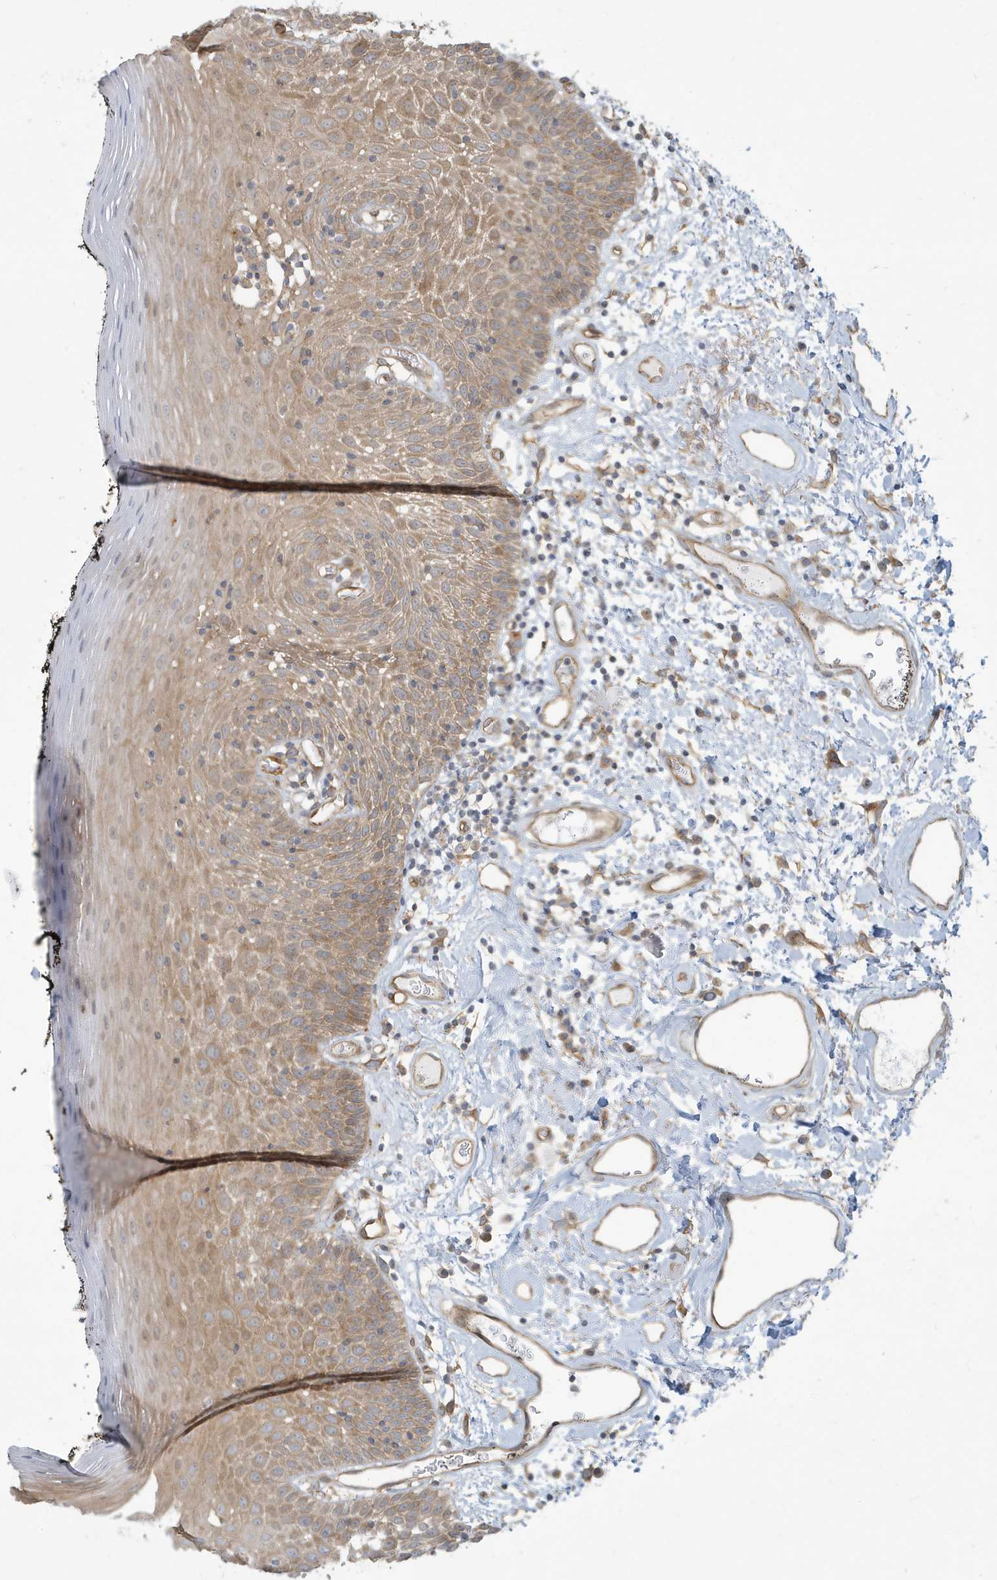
{"staining": {"intensity": "moderate", "quantity": ">75%", "location": "cytoplasmic/membranous"}, "tissue": "oral mucosa", "cell_type": "Squamous epithelial cells", "image_type": "normal", "snomed": [{"axis": "morphology", "description": "Normal tissue, NOS"}, {"axis": "topography", "description": "Oral tissue"}], "caption": "Immunohistochemical staining of normal oral mucosa shows >75% levels of moderate cytoplasmic/membranous protein staining in about >75% of squamous epithelial cells.", "gene": "ATP23", "patient": {"sex": "male", "age": 74}}